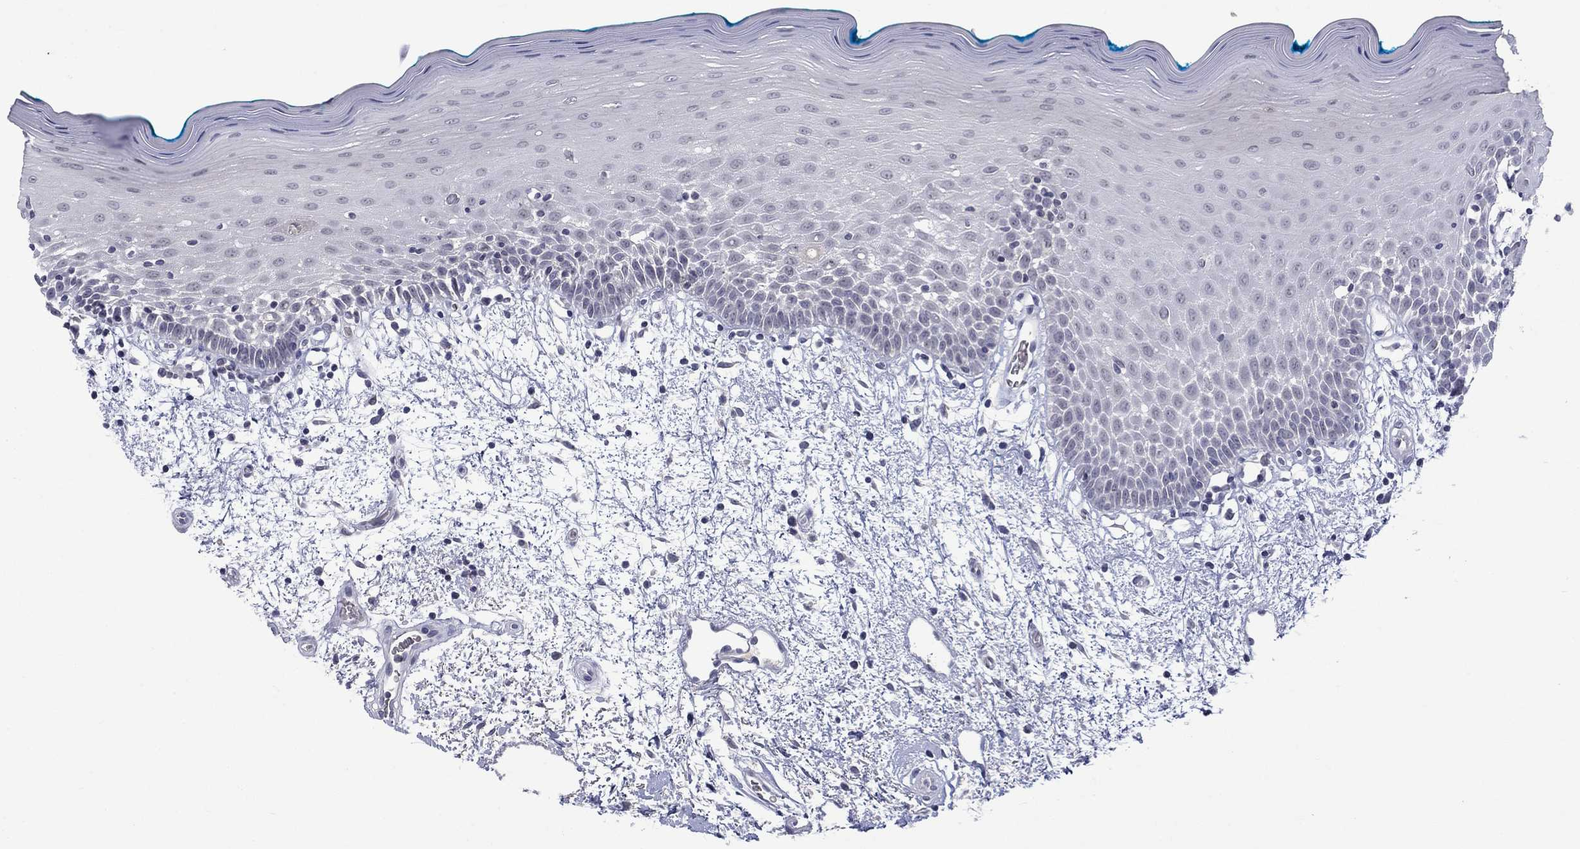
{"staining": {"intensity": "negative", "quantity": "none", "location": "none"}, "tissue": "oral mucosa", "cell_type": "Squamous epithelial cells", "image_type": "normal", "snomed": [{"axis": "morphology", "description": "Normal tissue, NOS"}, {"axis": "morphology", "description": "Squamous cell carcinoma, NOS"}, {"axis": "topography", "description": "Oral tissue"}, {"axis": "topography", "description": "Head-Neck"}], "caption": "High power microscopy micrograph of an IHC photomicrograph of normal oral mucosa, revealing no significant staining in squamous epithelial cells.", "gene": "NSMF", "patient": {"sex": "female", "age": 75}}